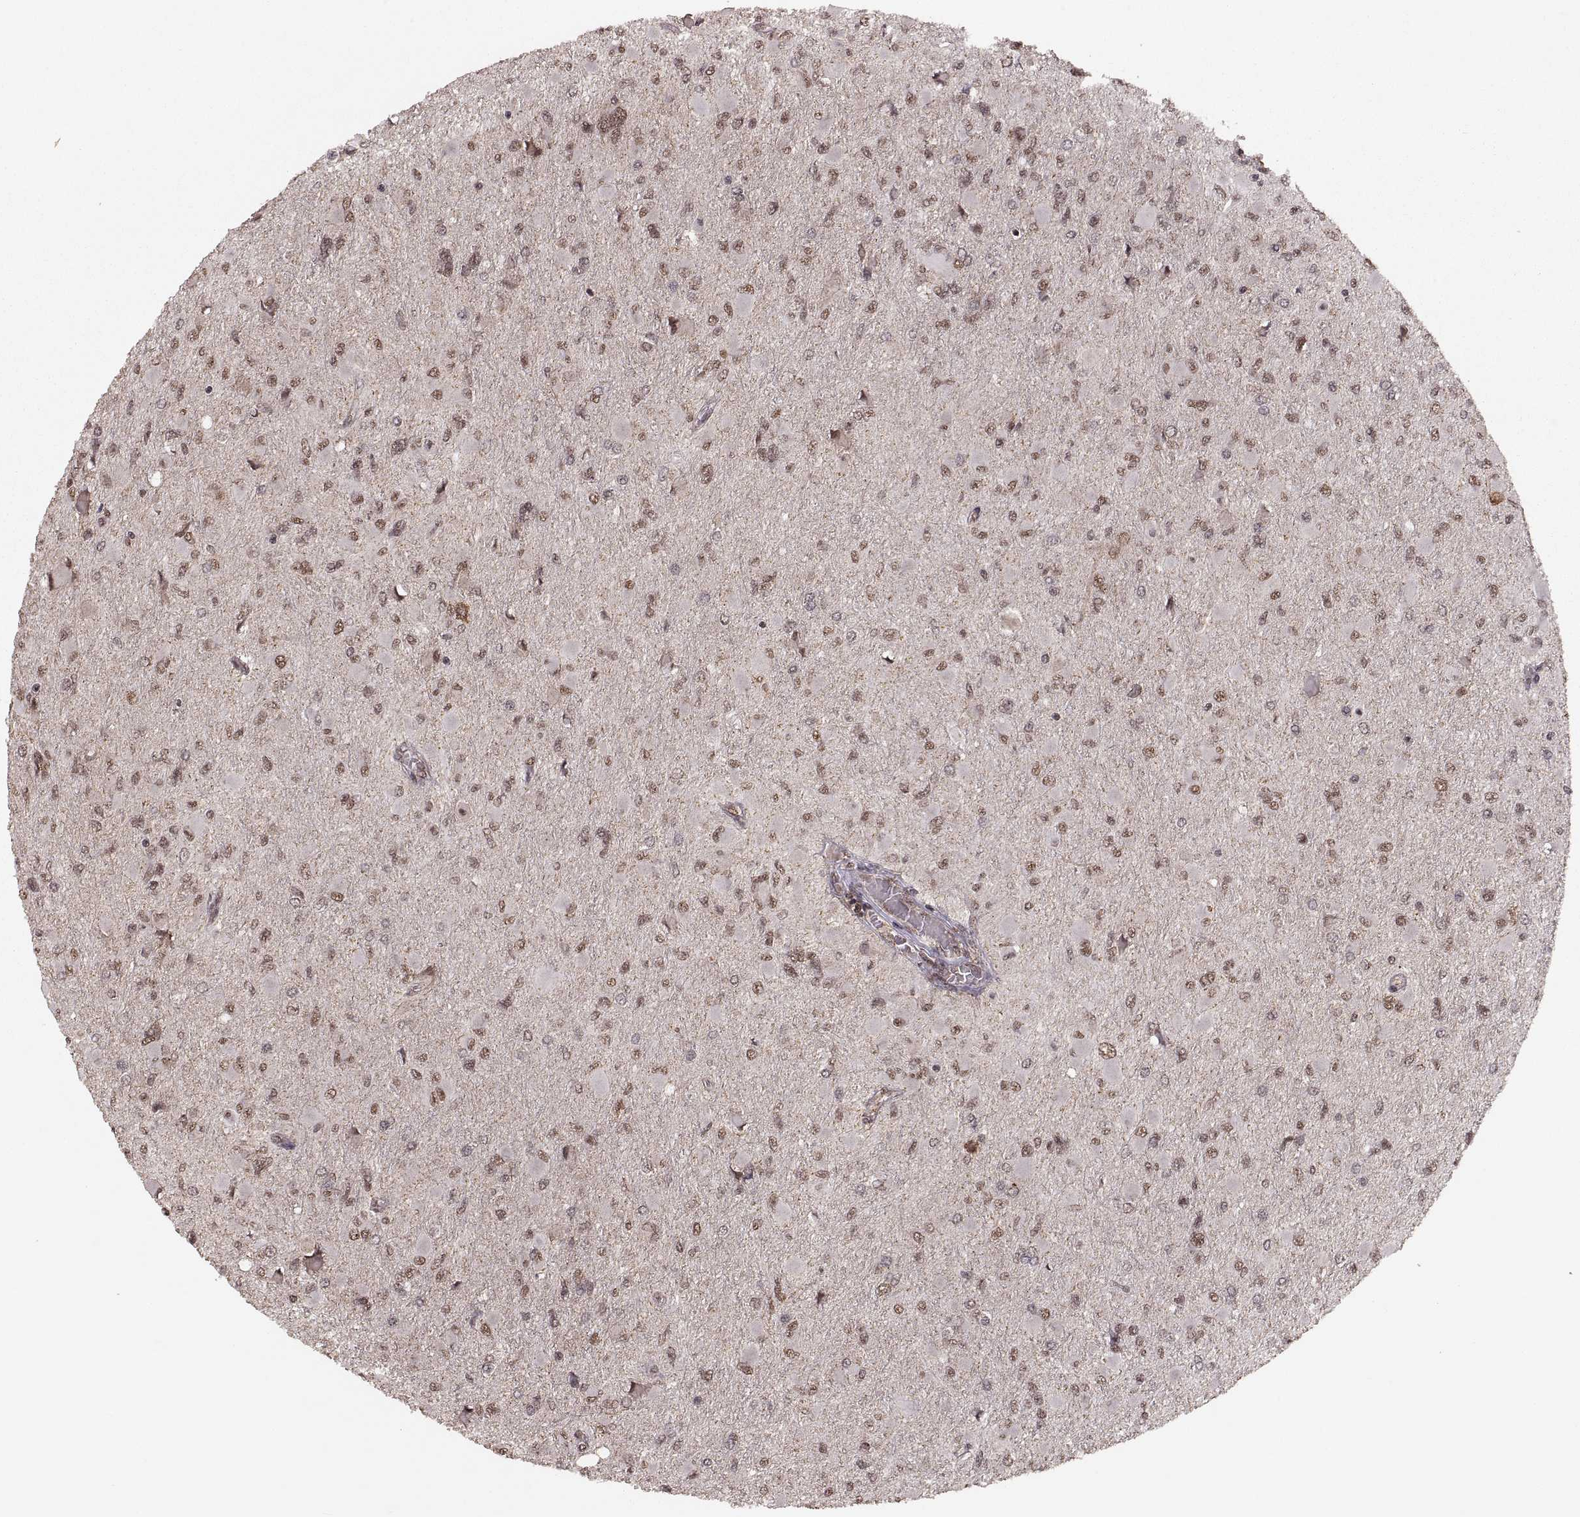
{"staining": {"intensity": "moderate", "quantity": ">75%", "location": "nuclear"}, "tissue": "glioma", "cell_type": "Tumor cells", "image_type": "cancer", "snomed": [{"axis": "morphology", "description": "Glioma, malignant, High grade"}, {"axis": "topography", "description": "Cerebral cortex"}], "caption": "Malignant high-grade glioma stained for a protein demonstrates moderate nuclear positivity in tumor cells.", "gene": "RFT1", "patient": {"sex": "female", "age": 36}}